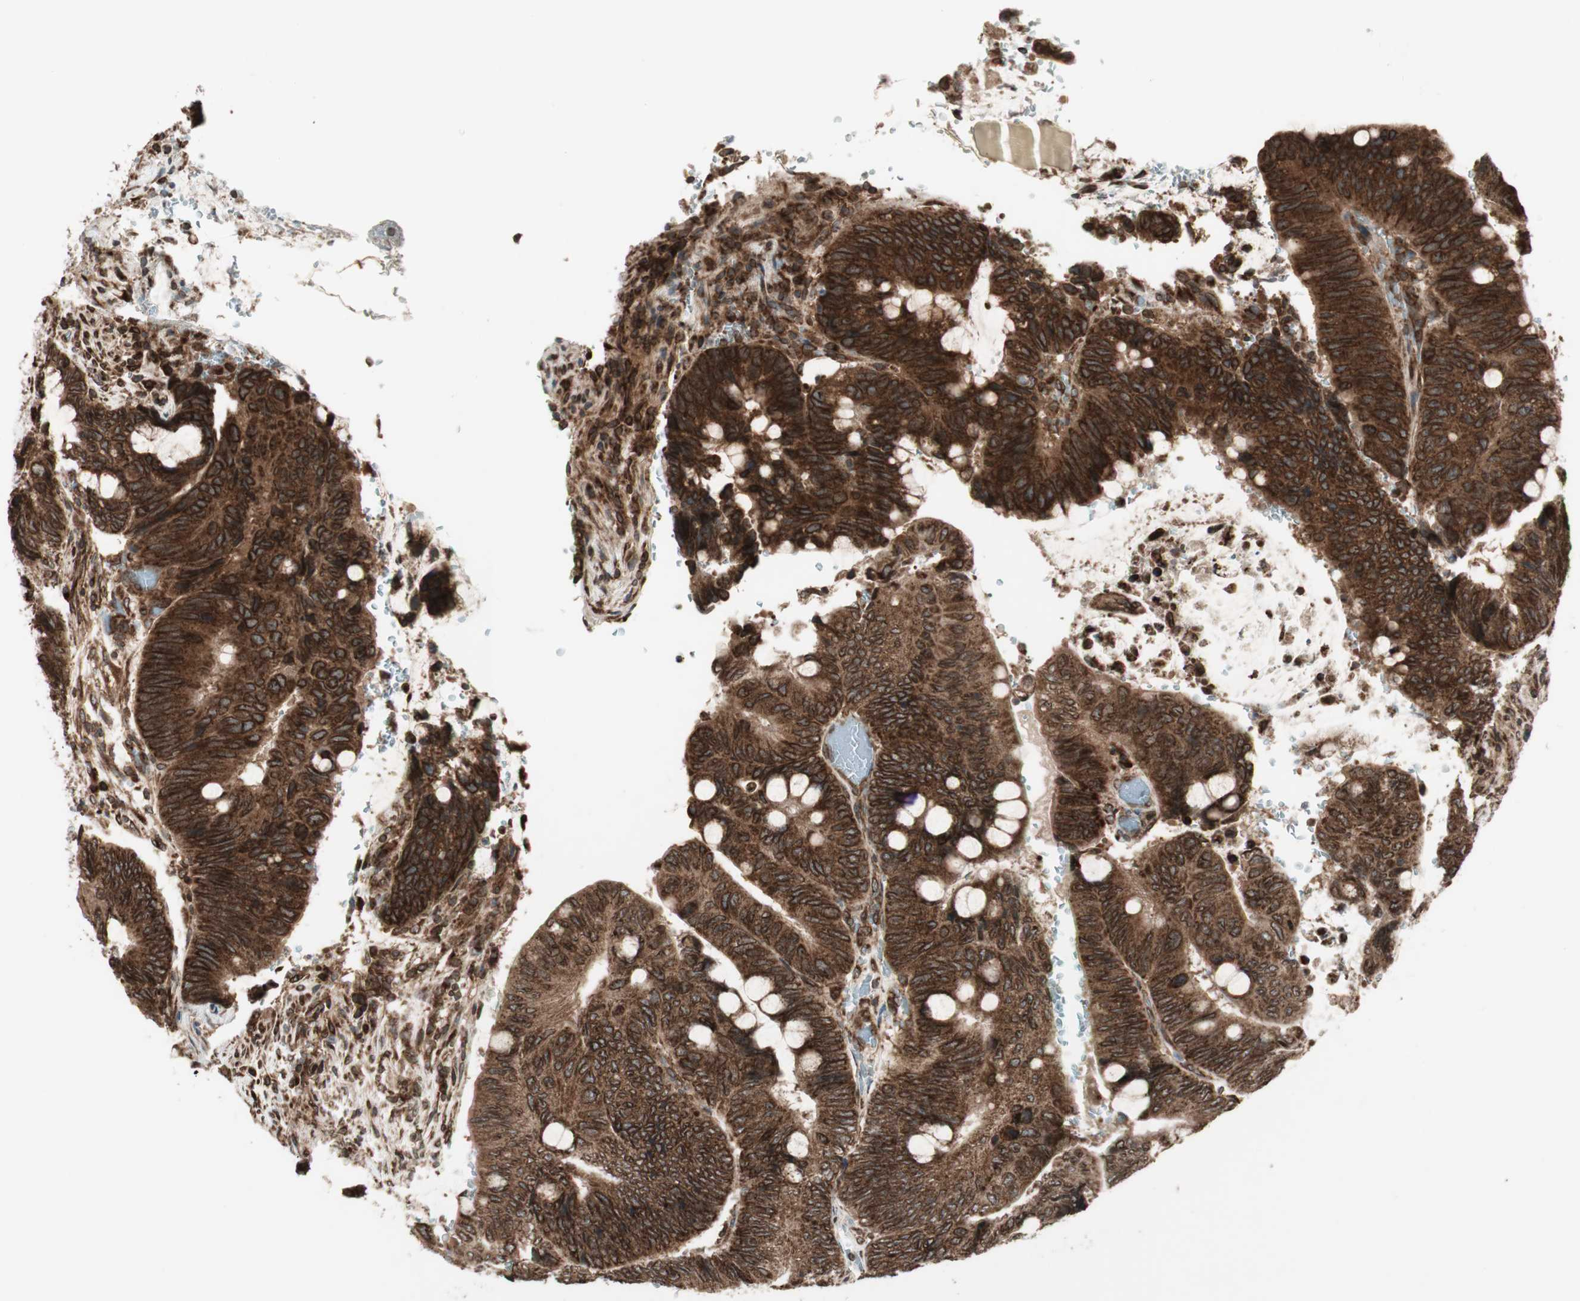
{"staining": {"intensity": "strong", "quantity": ">75%", "location": "cytoplasmic/membranous,nuclear"}, "tissue": "colorectal cancer", "cell_type": "Tumor cells", "image_type": "cancer", "snomed": [{"axis": "morphology", "description": "Normal tissue, NOS"}, {"axis": "morphology", "description": "Adenocarcinoma, NOS"}, {"axis": "topography", "description": "Rectum"}, {"axis": "topography", "description": "Peripheral nerve tissue"}], "caption": "The image reveals immunohistochemical staining of colorectal cancer (adenocarcinoma). There is strong cytoplasmic/membranous and nuclear positivity is present in about >75% of tumor cells.", "gene": "NUP62", "patient": {"sex": "male", "age": 92}}